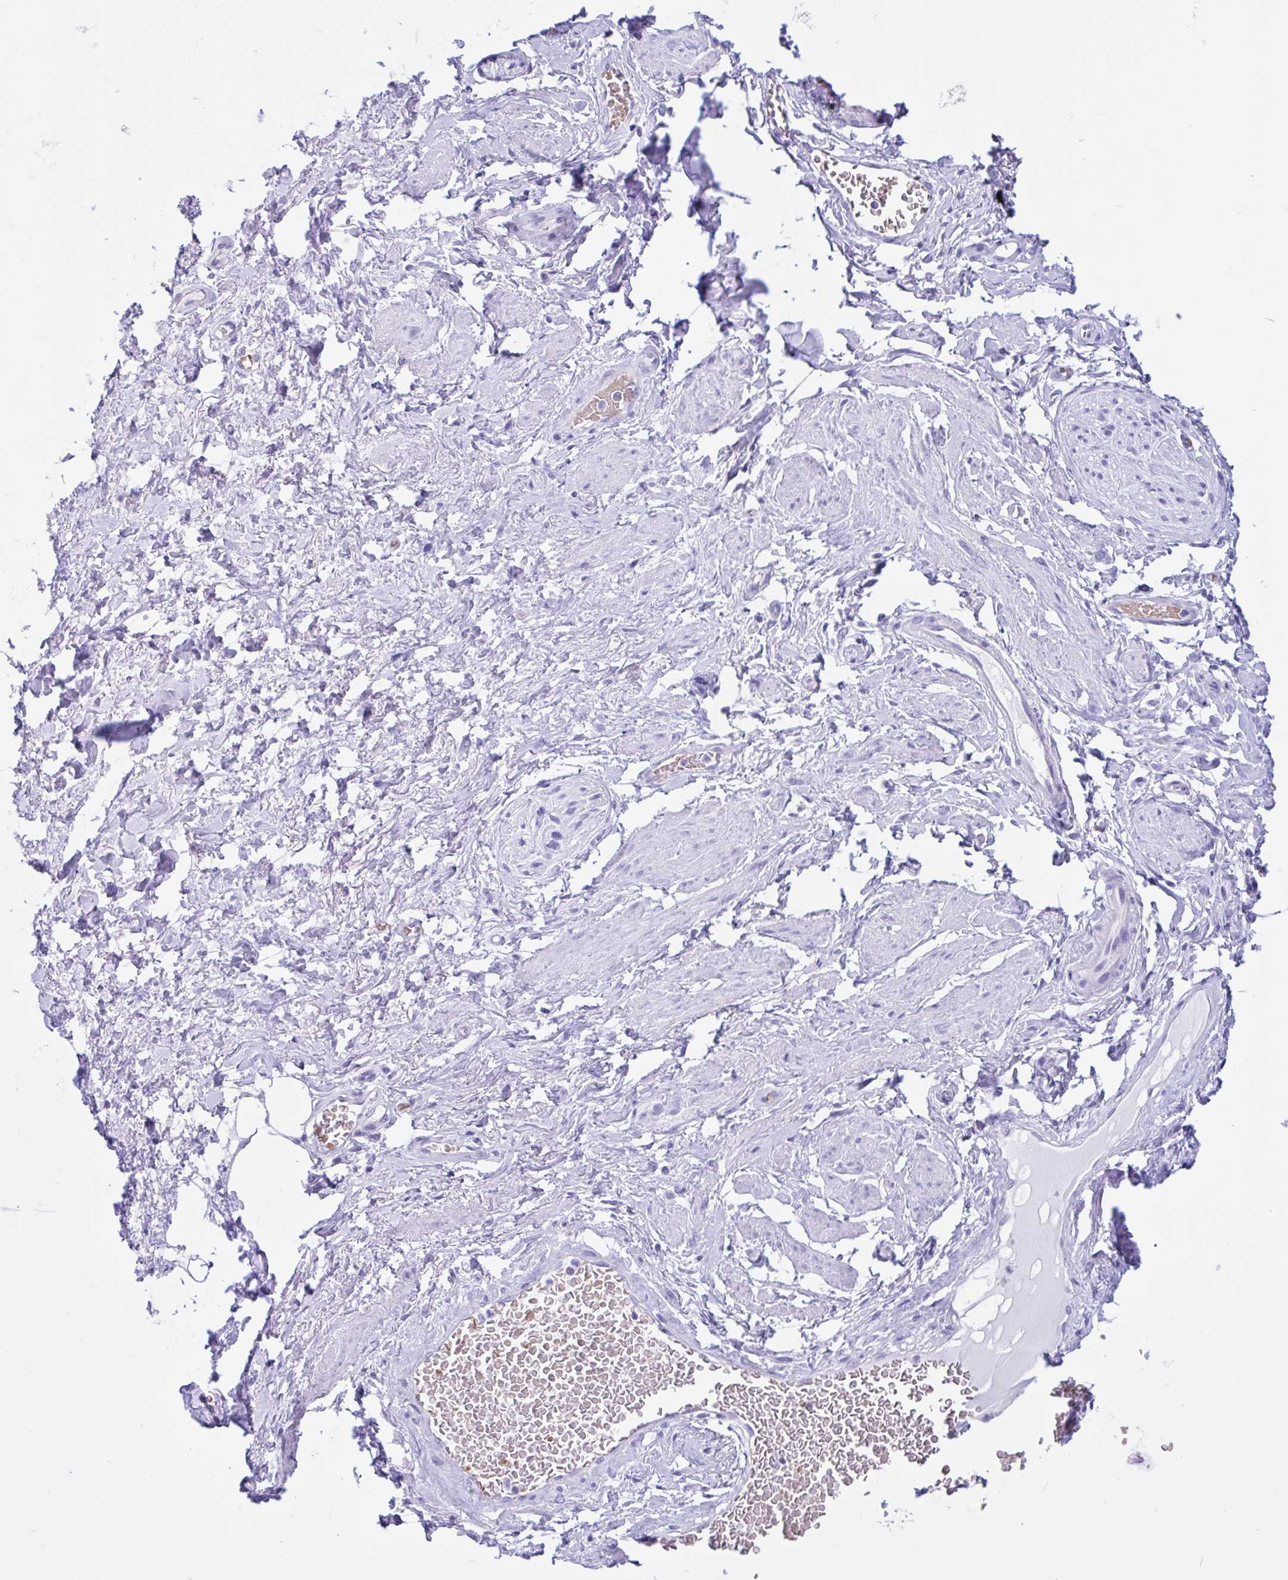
{"staining": {"intensity": "negative", "quantity": "none", "location": "none"}, "tissue": "soft tissue", "cell_type": "Fibroblasts", "image_type": "normal", "snomed": [{"axis": "morphology", "description": "Normal tissue, NOS"}, {"axis": "topography", "description": "Vagina"}, {"axis": "topography", "description": "Peripheral nerve tissue"}], "caption": "An image of human soft tissue is negative for staining in fibroblasts. (DAB IHC with hematoxylin counter stain).", "gene": "TMEM79", "patient": {"sex": "female", "age": 71}}